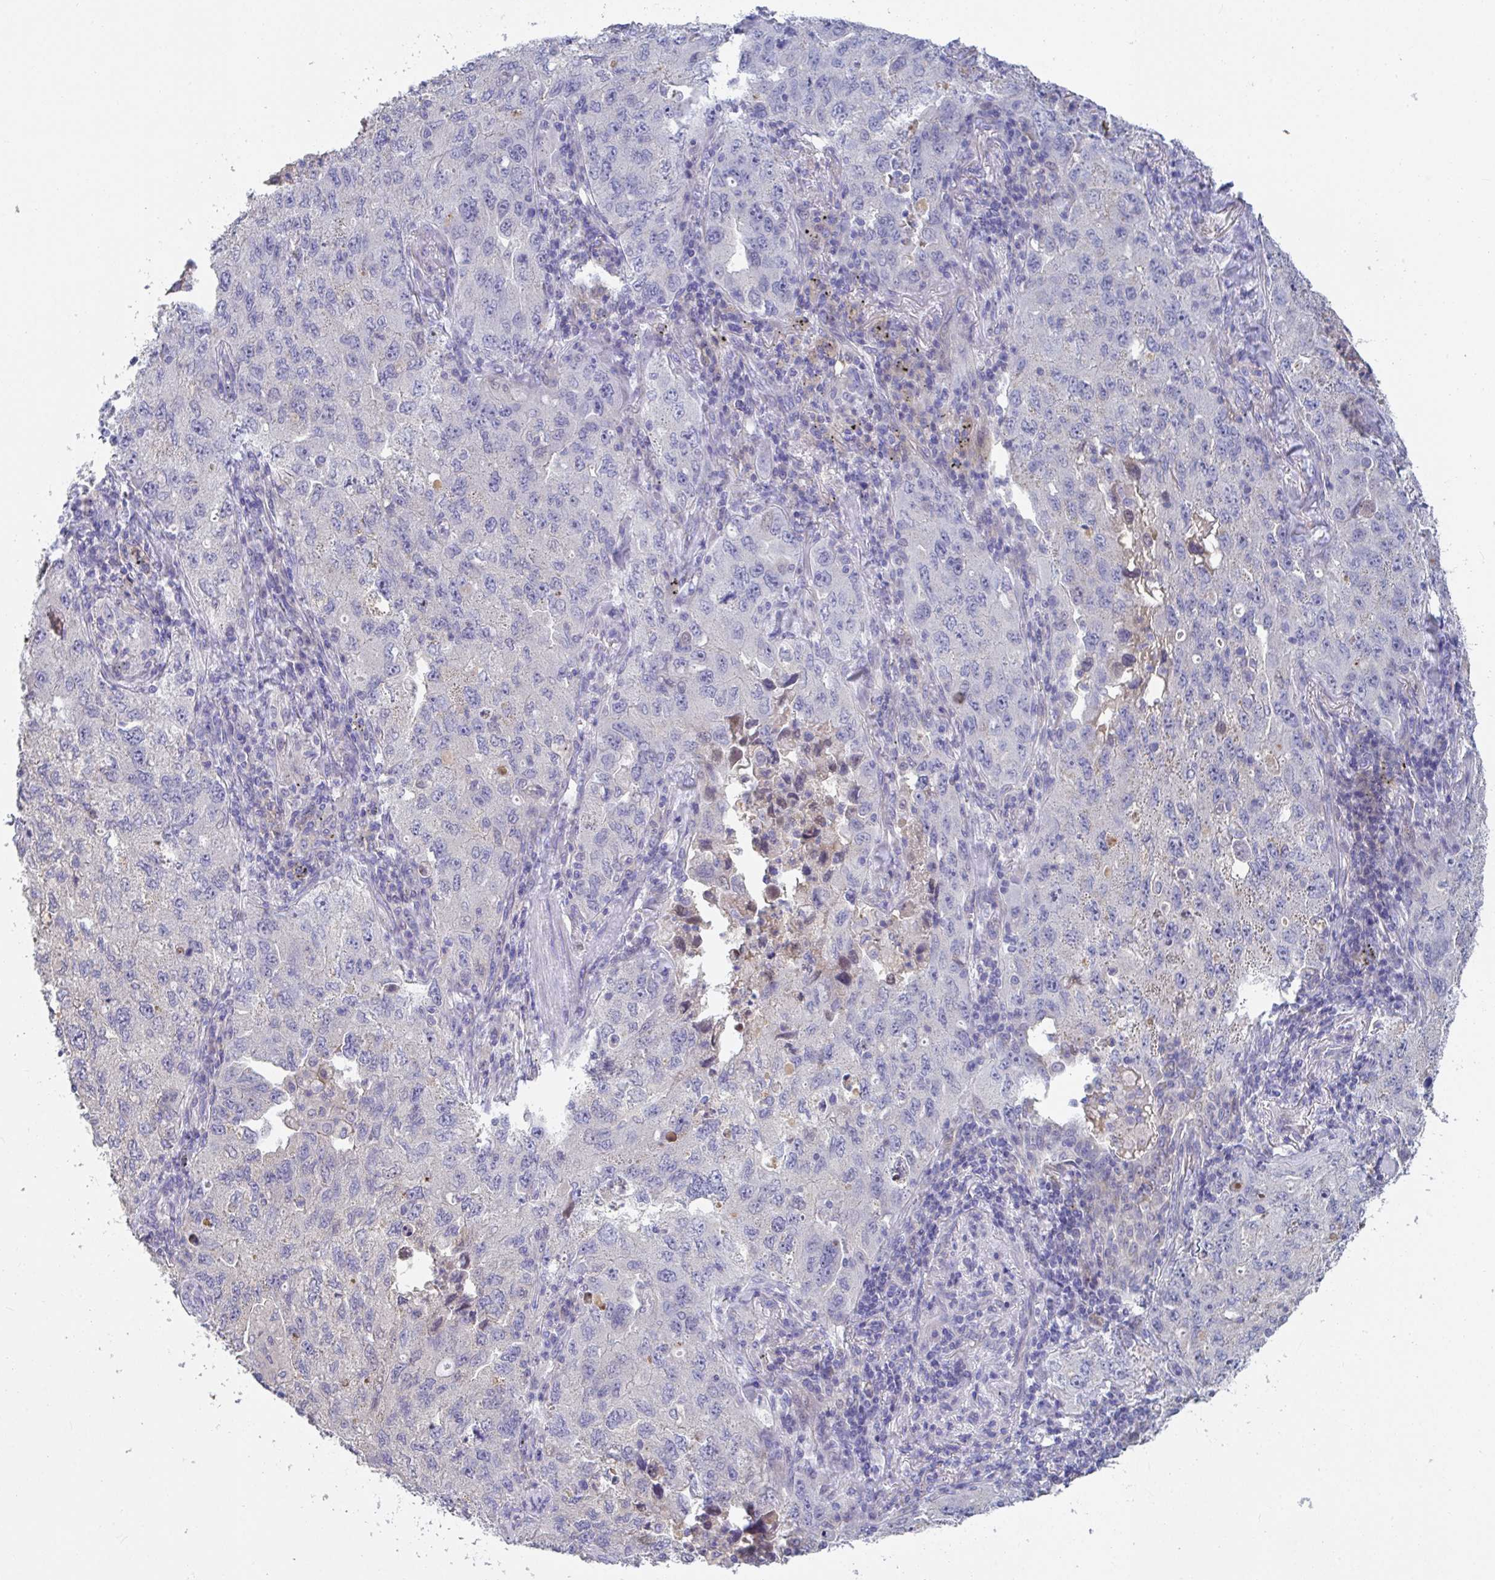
{"staining": {"intensity": "negative", "quantity": "none", "location": "none"}, "tissue": "lung cancer", "cell_type": "Tumor cells", "image_type": "cancer", "snomed": [{"axis": "morphology", "description": "Adenocarcinoma, NOS"}, {"axis": "topography", "description": "Lung"}], "caption": "The histopathology image shows no staining of tumor cells in lung adenocarcinoma.", "gene": "ANO5", "patient": {"sex": "female", "age": 57}}